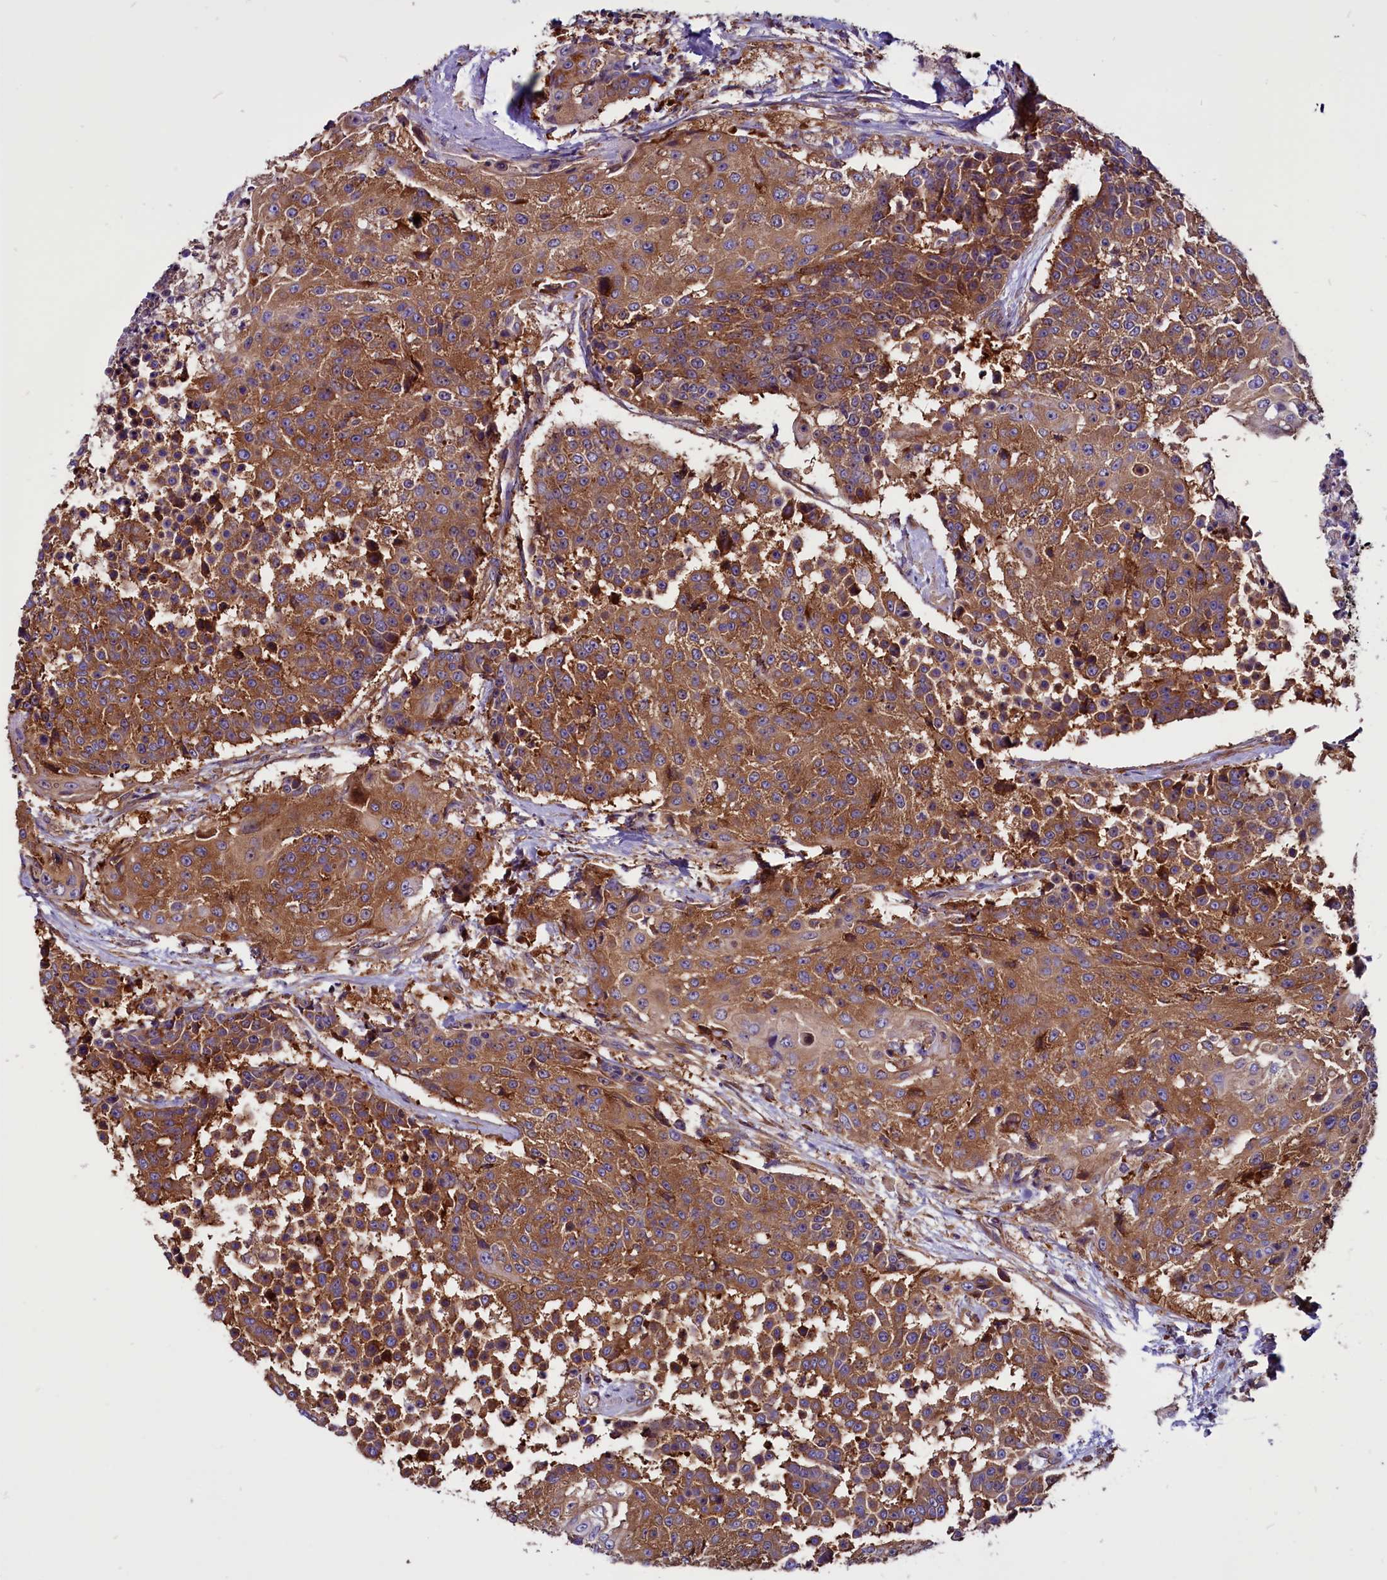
{"staining": {"intensity": "moderate", "quantity": ">75%", "location": "cytoplasmic/membranous"}, "tissue": "urothelial cancer", "cell_type": "Tumor cells", "image_type": "cancer", "snomed": [{"axis": "morphology", "description": "Urothelial carcinoma, High grade"}, {"axis": "topography", "description": "Urinary bladder"}], "caption": "High-magnification brightfield microscopy of urothelial cancer stained with DAB (3,3'-diaminobenzidine) (brown) and counterstained with hematoxylin (blue). tumor cells exhibit moderate cytoplasmic/membranous expression is present in approximately>75% of cells.", "gene": "EIF3G", "patient": {"sex": "female", "age": 63}}